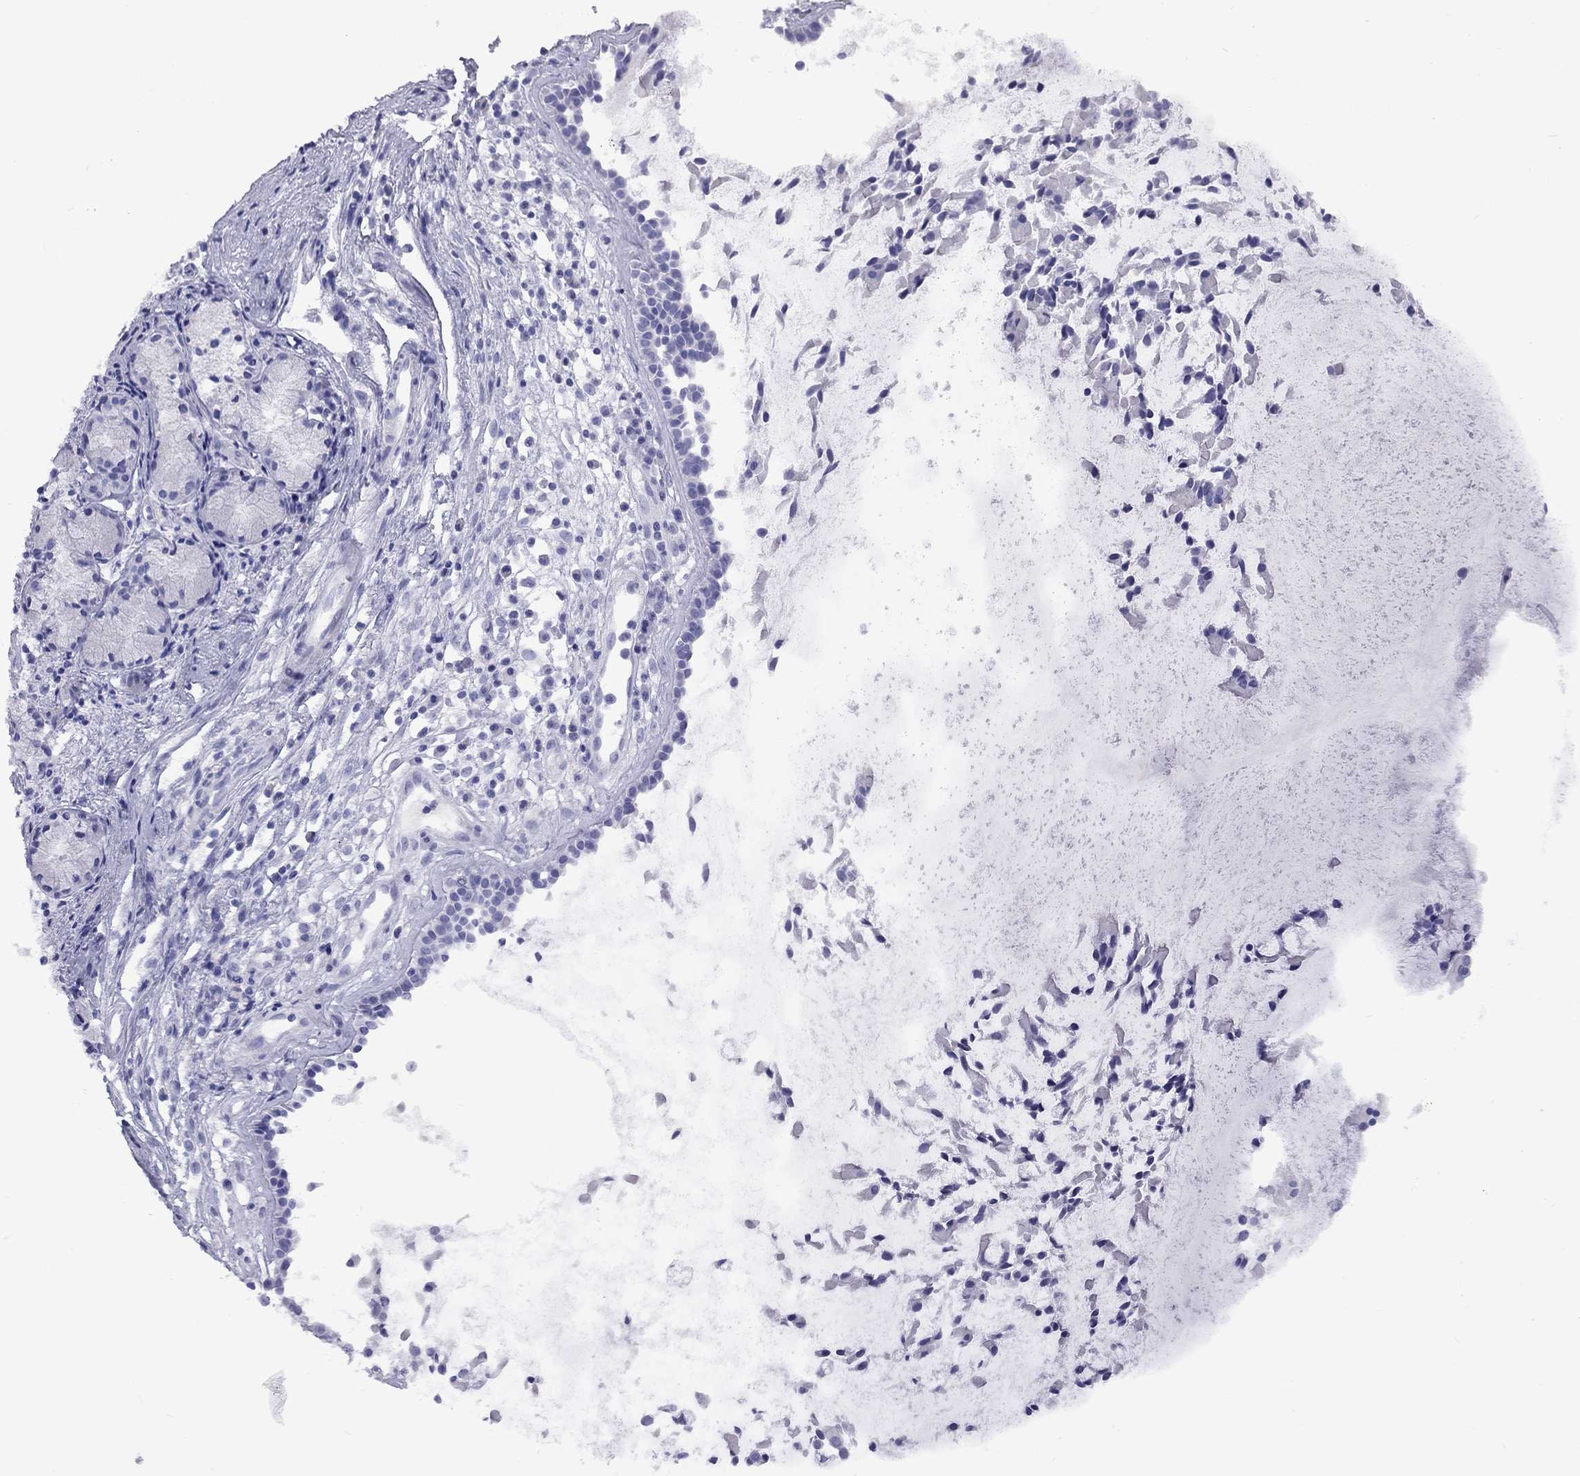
{"staining": {"intensity": "negative", "quantity": "none", "location": "none"}, "tissue": "nasopharynx", "cell_type": "Respiratory epithelial cells", "image_type": "normal", "snomed": [{"axis": "morphology", "description": "Normal tissue, NOS"}, {"axis": "topography", "description": "Nasopharynx"}], "caption": "This is a image of immunohistochemistry staining of normal nasopharynx, which shows no positivity in respiratory epithelial cells. (Stains: DAB immunohistochemistry (IHC) with hematoxylin counter stain, Microscopy: brightfield microscopy at high magnification).", "gene": "FSCN3", "patient": {"sex": "female", "age": 47}}